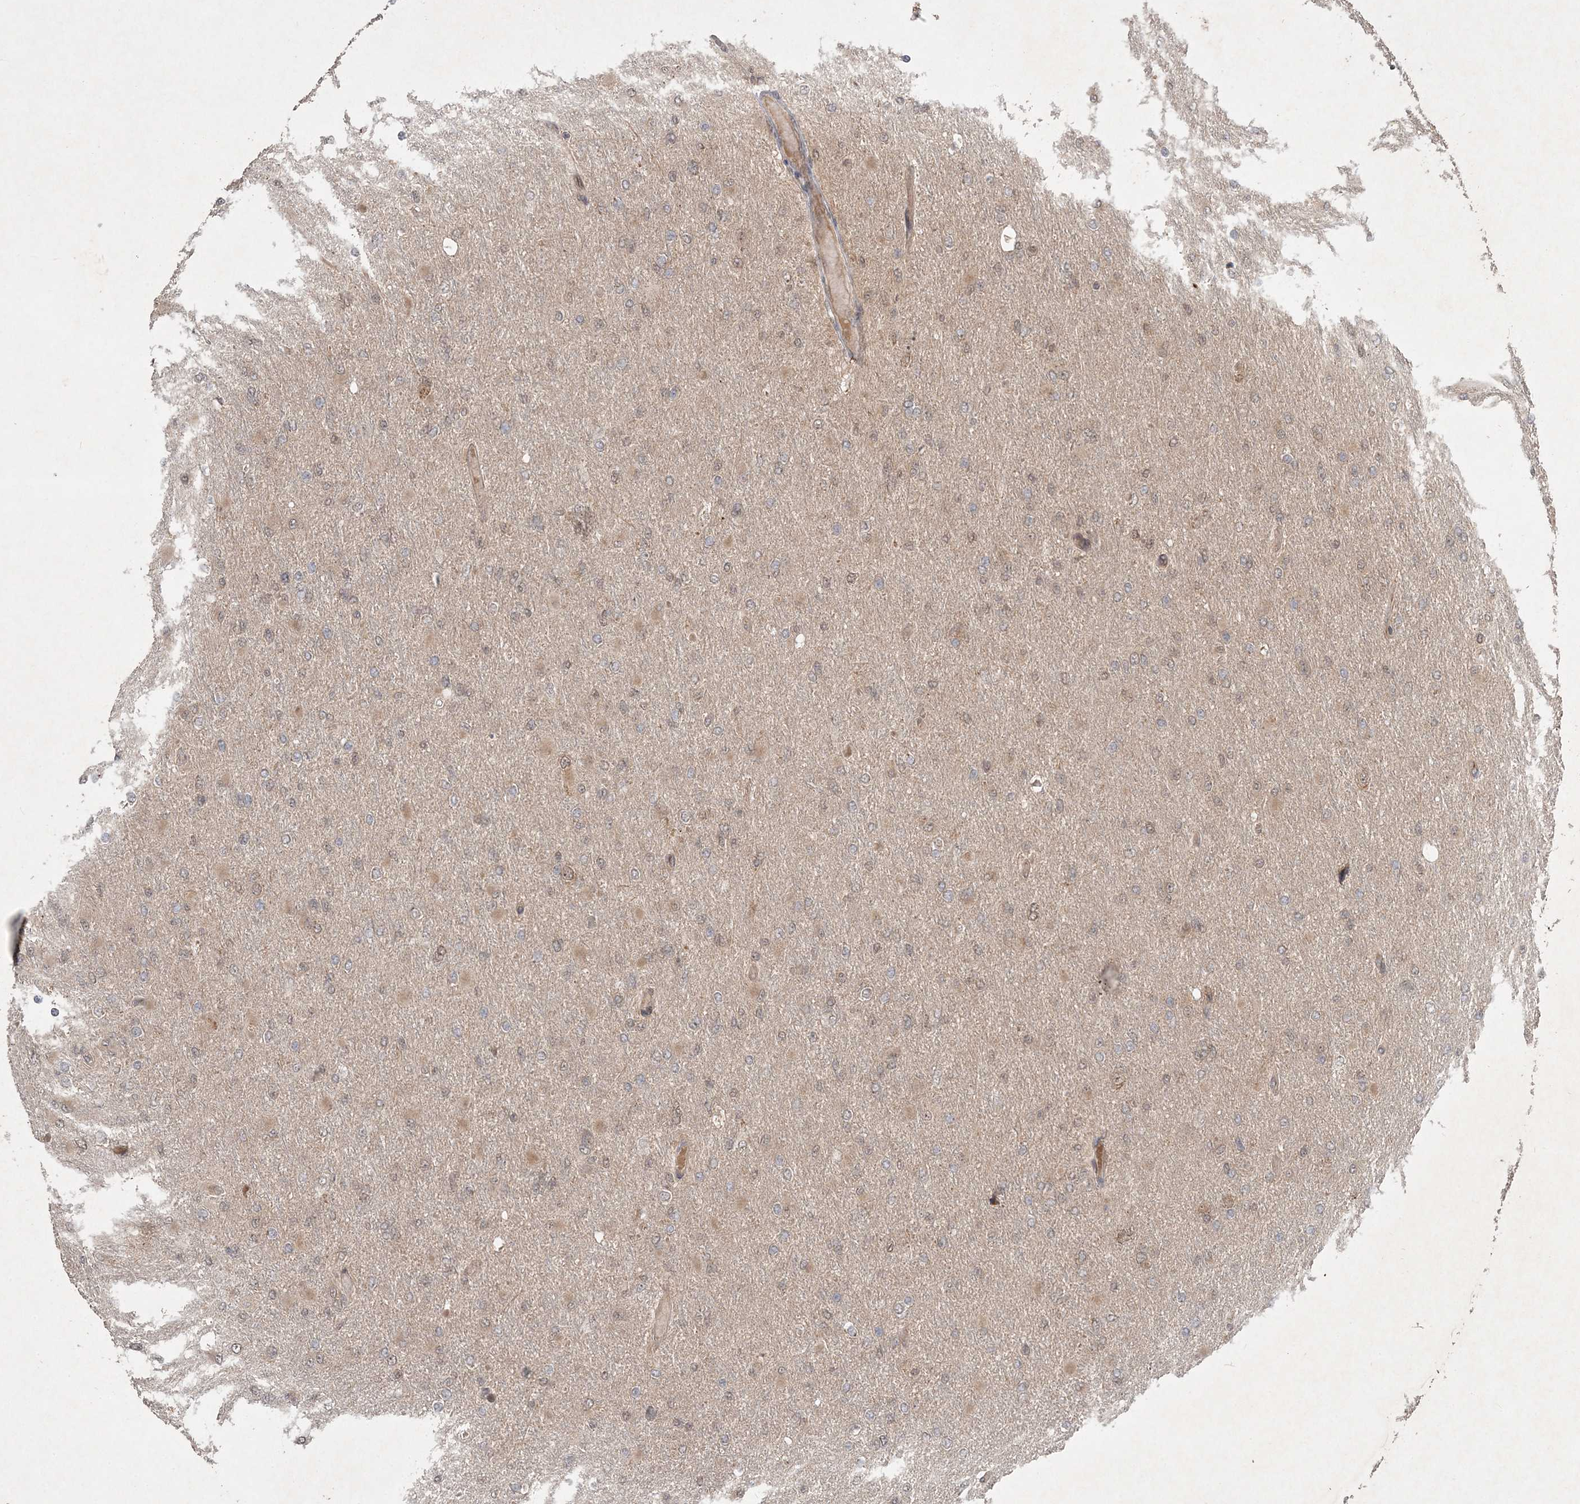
{"staining": {"intensity": "negative", "quantity": "none", "location": "none"}, "tissue": "glioma", "cell_type": "Tumor cells", "image_type": "cancer", "snomed": [{"axis": "morphology", "description": "Glioma, malignant, High grade"}, {"axis": "topography", "description": "Cerebral cortex"}], "caption": "A photomicrograph of human glioma is negative for staining in tumor cells.", "gene": "UBR3", "patient": {"sex": "female", "age": 36}}